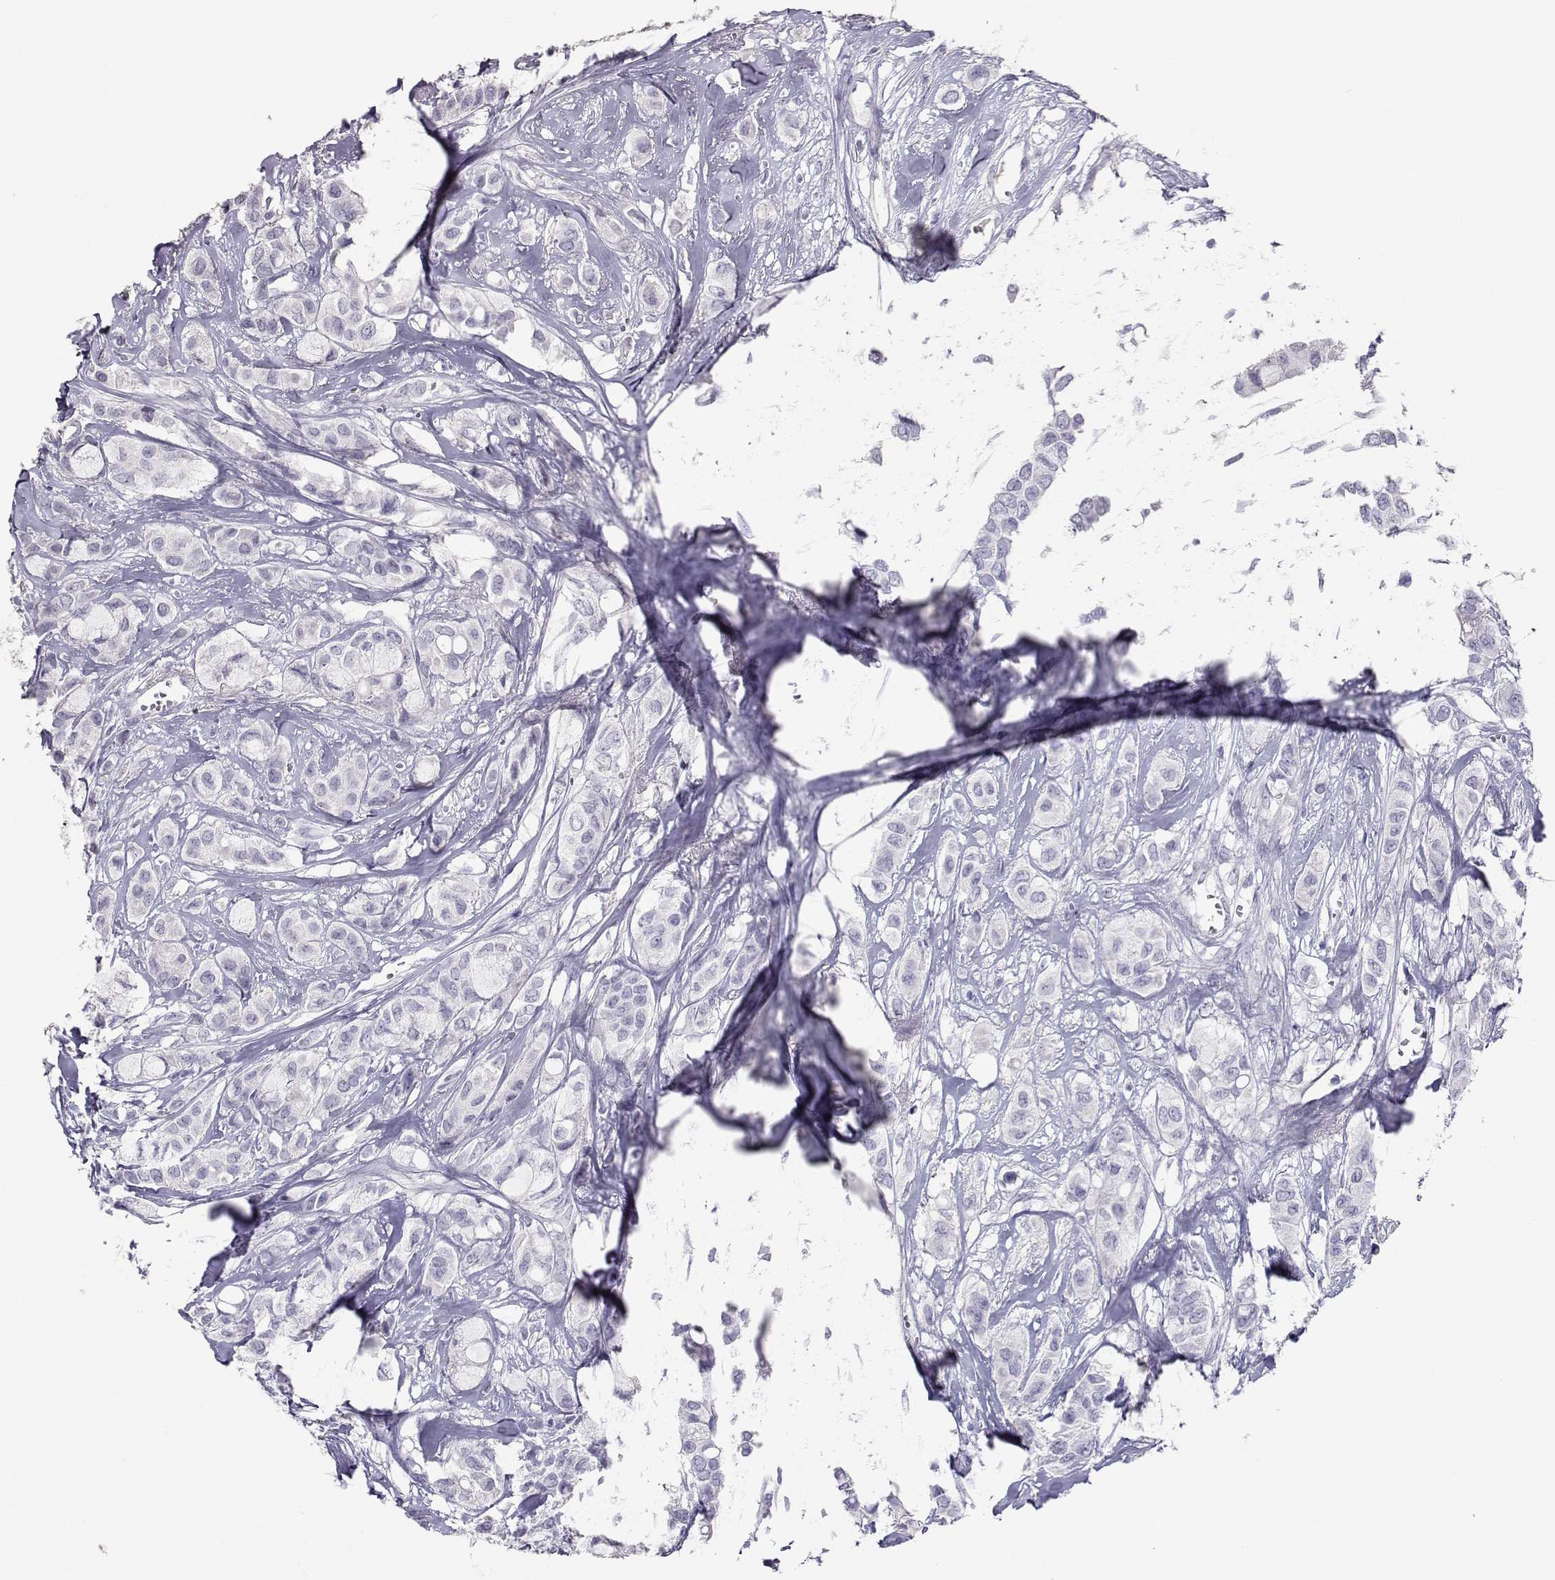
{"staining": {"intensity": "negative", "quantity": "none", "location": "none"}, "tissue": "breast cancer", "cell_type": "Tumor cells", "image_type": "cancer", "snomed": [{"axis": "morphology", "description": "Duct carcinoma"}, {"axis": "topography", "description": "Breast"}], "caption": "This is a micrograph of immunohistochemistry staining of breast infiltrating ductal carcinoma, which shows no staining in tumor cells.", "gene": "PMCH", "patient": {"sex": "female", "age": 85}}